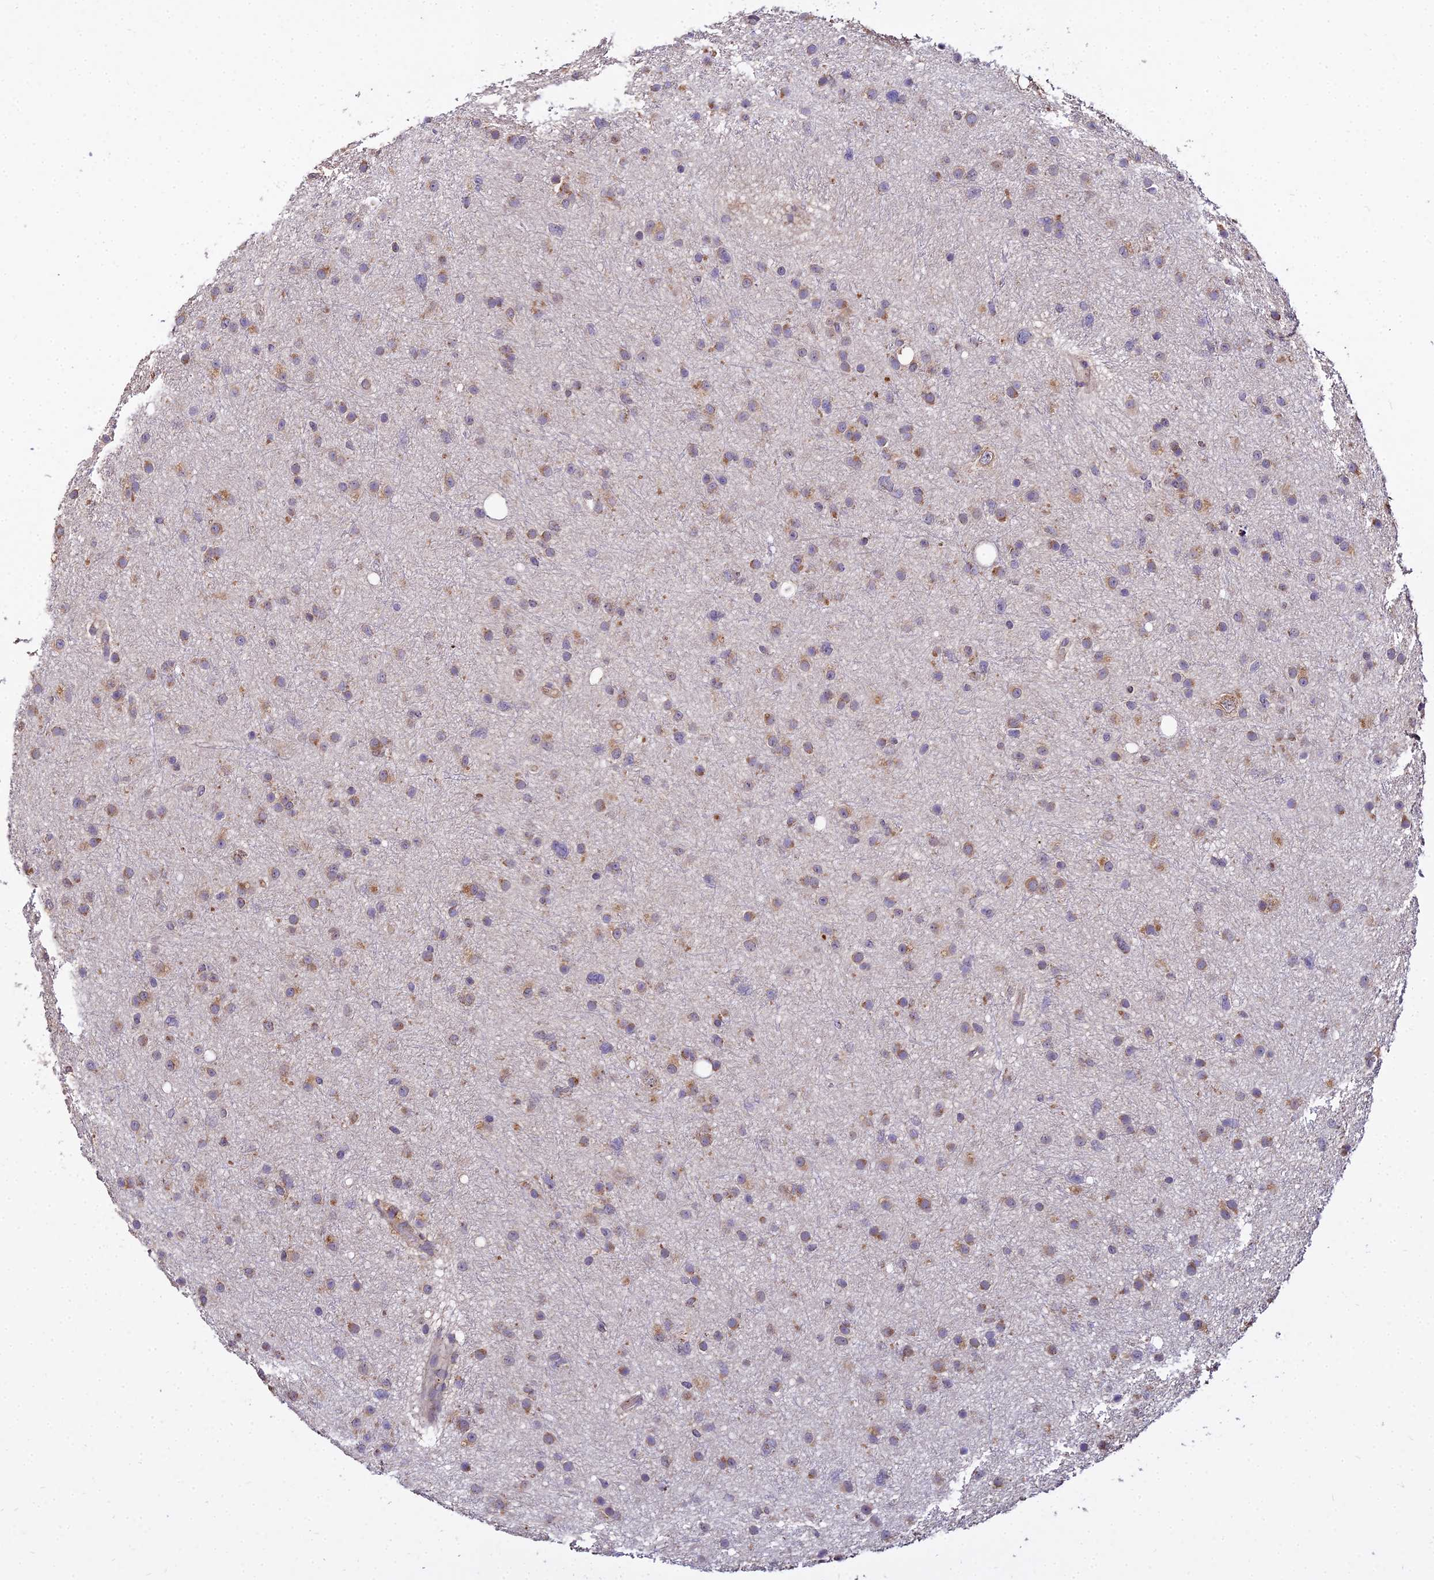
{"staining": {"intensity": "moderate", "quantity": ">75%", "location": "cytoplasmic/membranous"}, "tissue": "glioma", "cell_type": "Tumor cells", "image_type": "cancer", "snomed": [{"axis": "morphology", "description": "Glioma, malignant, Low grade"}, {"axis": "topography", "description": "Cerebral cortex"}], "caption": "The image displays immunohistochemical staining of malignant glioma (low-grade). There is moderate cytoplasmic/membranous expression is present in approximately >75% of tumor cells.", "gene": "PEX19", "patient": {"sex": "female", "age": 39}}